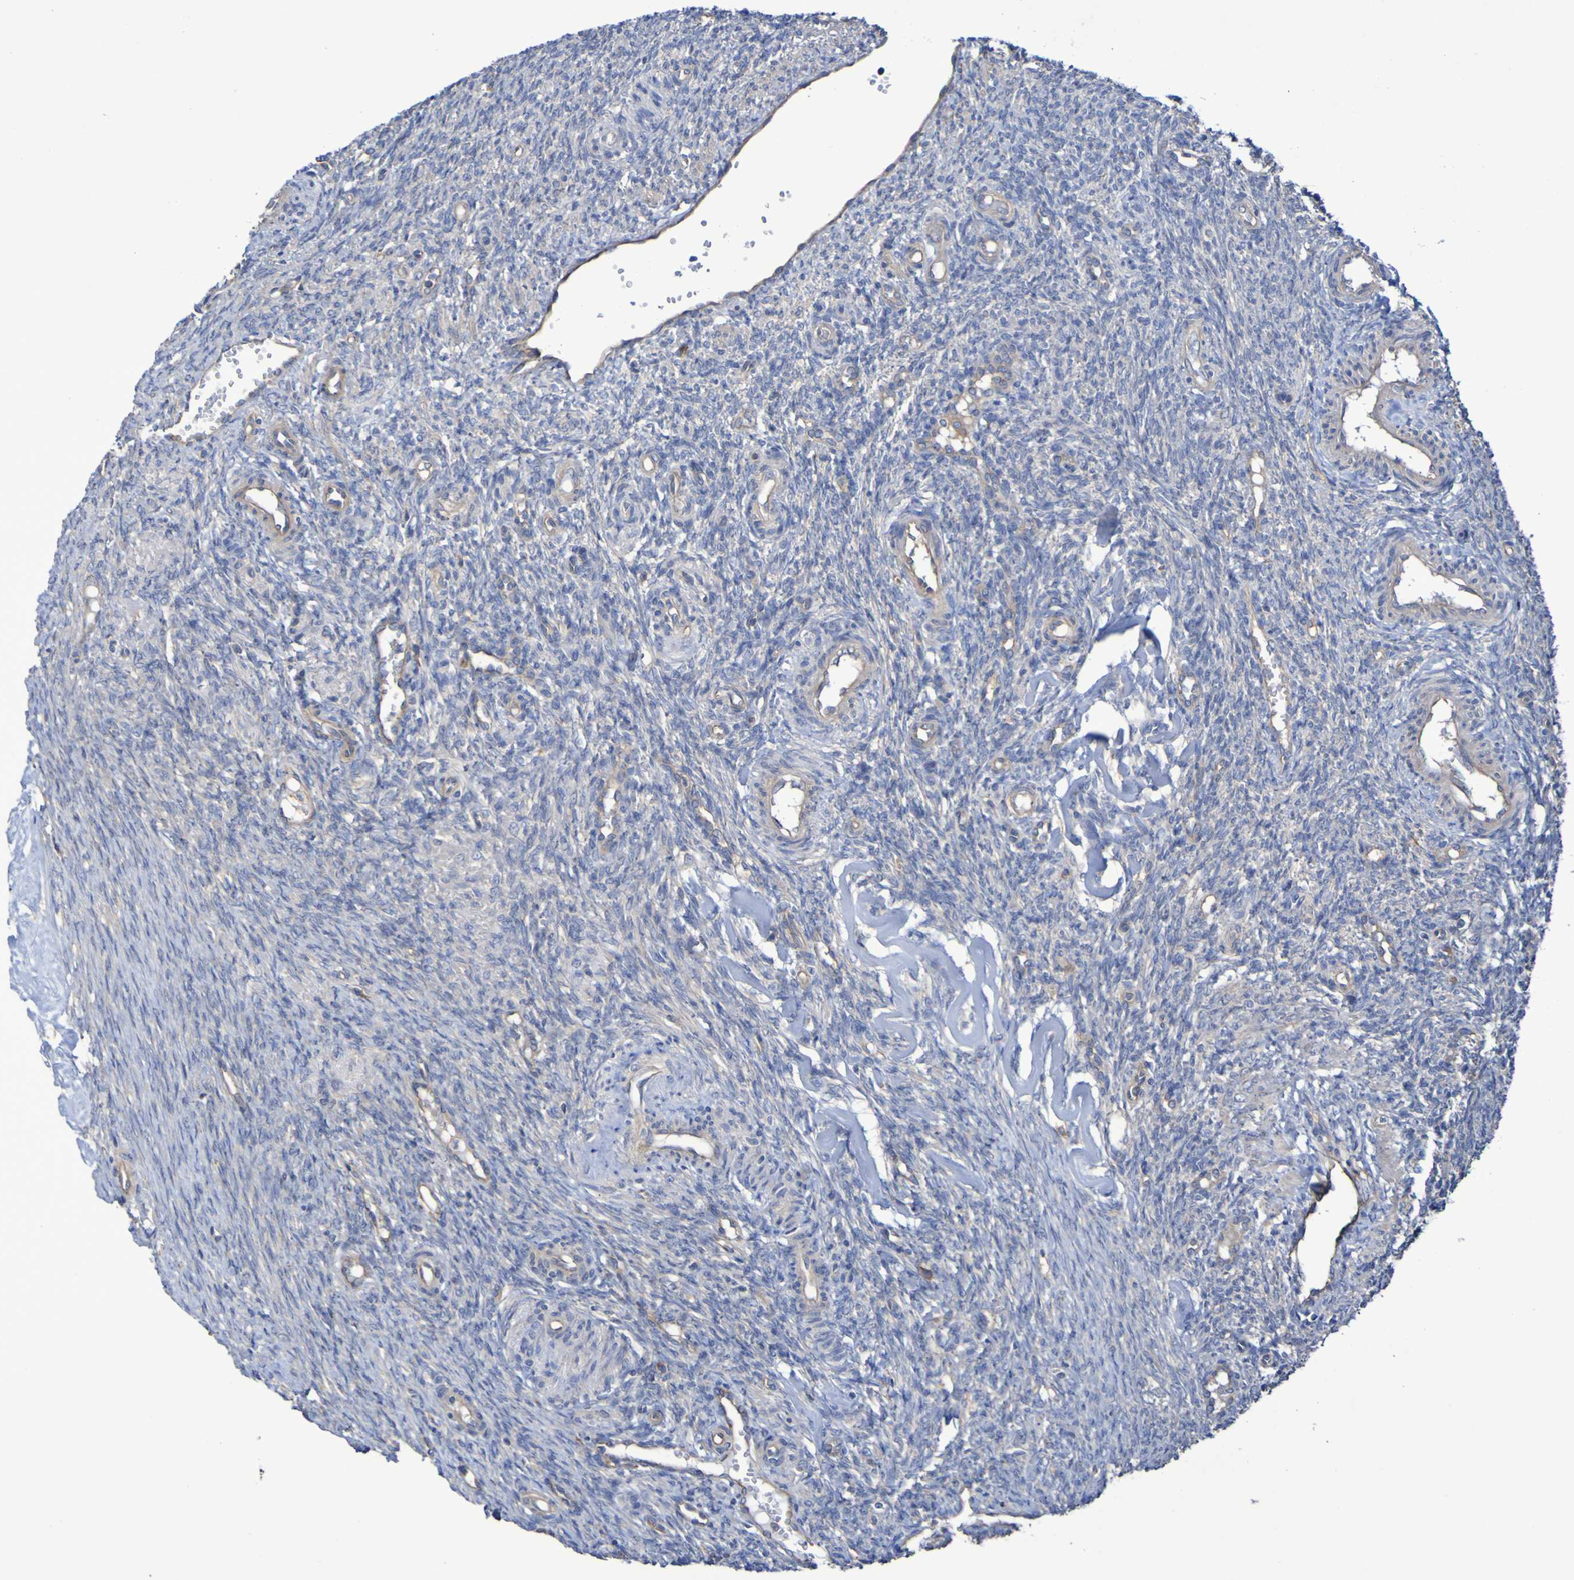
{"staining": {"intensity": "weak", "quantity": "25%-75%", "location": "cytoplasmic/membranous"}, "tissue": "ovary", "cell_type": "Ovarian stroma cells", "image_type": "normal", "snomed": [{"axis": "morphology", "description": "Normal tissue, NOS"}, {"axis": "topography", "description": "Ovary"}], "caption": "Immunohistochemical staining of normal human ovary exhibits low levels of weak cytoplasmic/membranous staining in about 25%-75% of ovarian stroma cells. Nuclei are stained in blue.", "gene": "SYNJ1", "patient": {"sex": "female", "age": 41}}